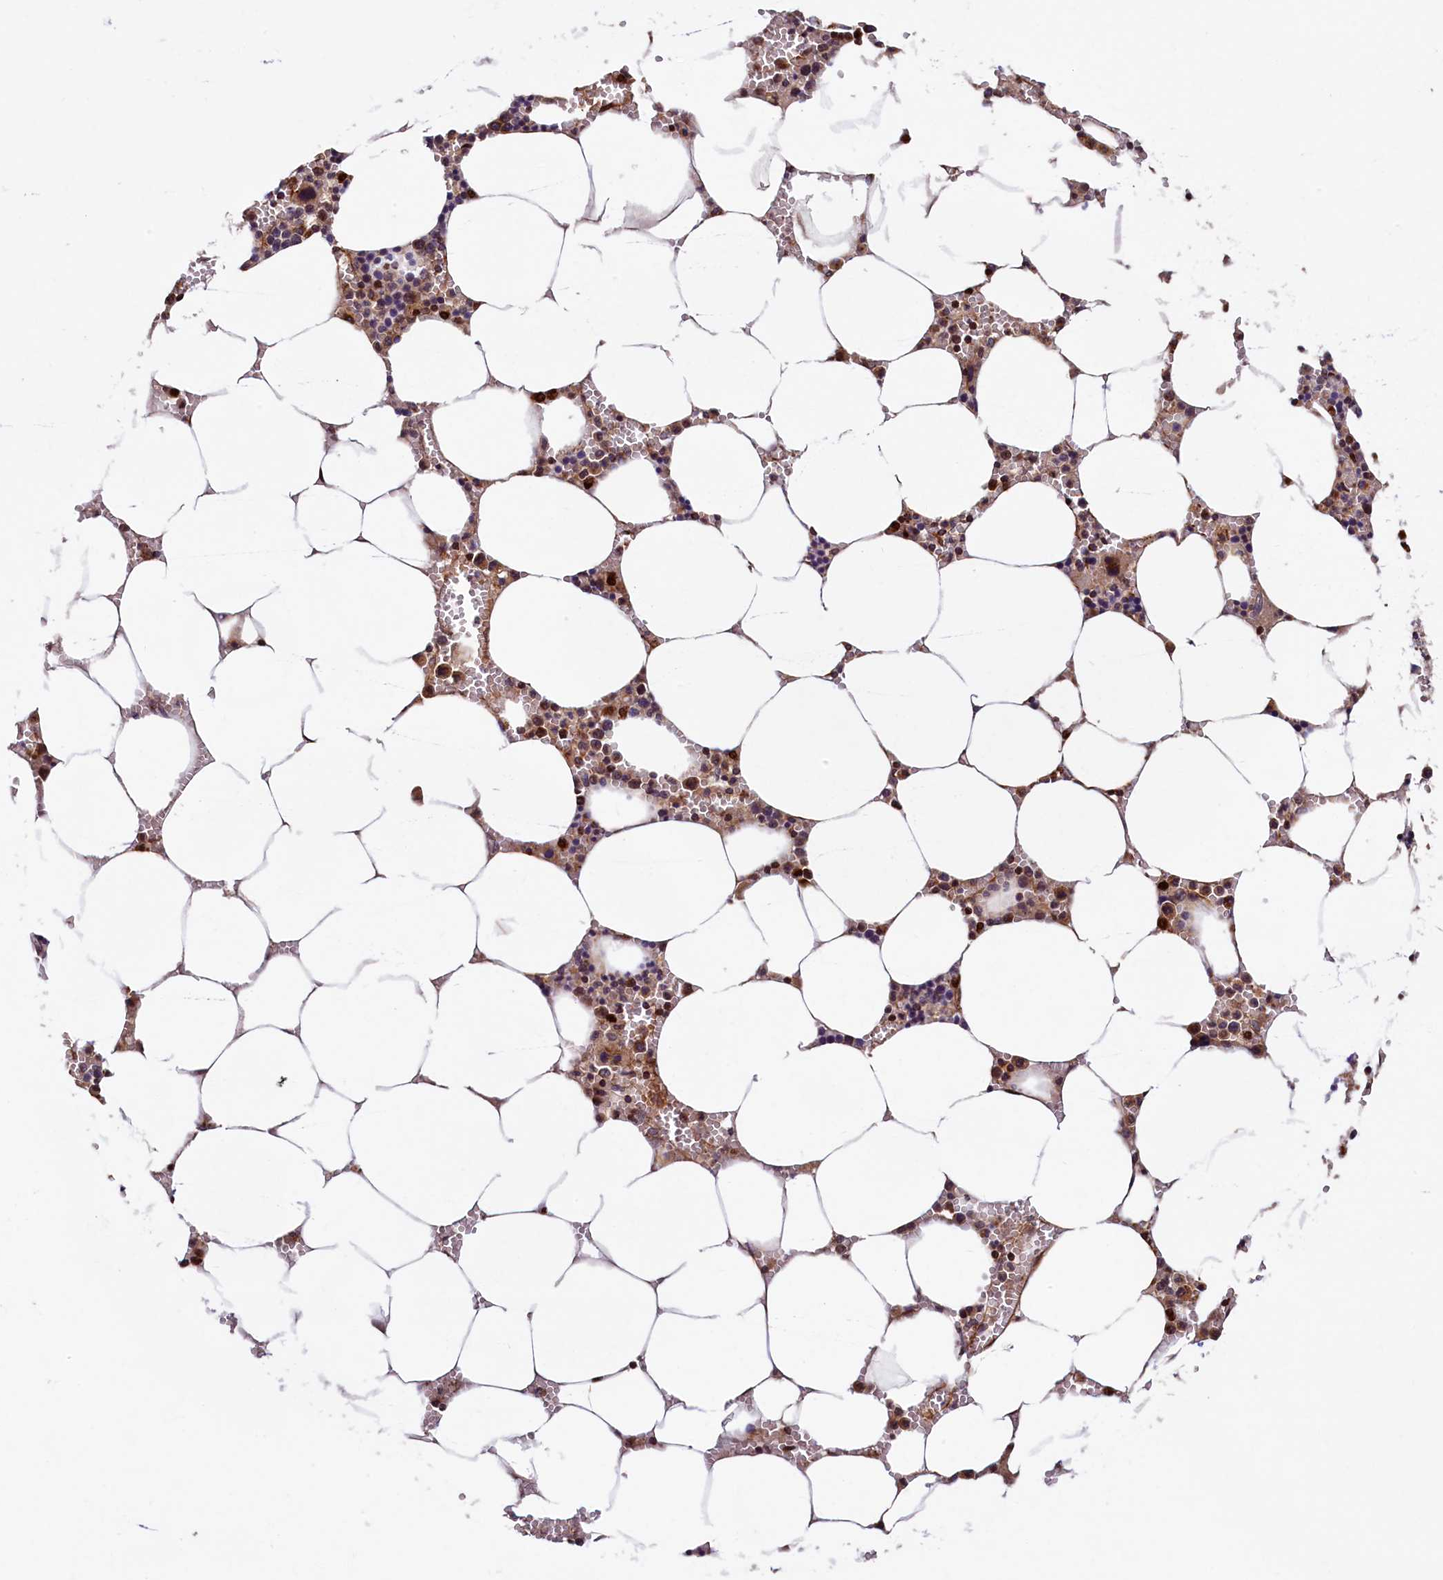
{"staining": {"intensity": "moderate", "quantity": "25%-75%", "location": "cytoplasmic/membranous,nuclear"}, "tissue": "bone marrow", "cell_type": "Hematopoietic cells", "image_type": "normal", "snomed": [{"axis": "morphology", "description": "Normal tissue, NOS"}, {"axis": "topography", "description": "Bone marrow"}], "caption": "Bone marrow stained for a protein (brown) demonstrates moderate cytoplasmic/membranous,nuclear positive positivity in approximately 25%-75% of hematopoietic cells.", "gene": "NCKAP5L", "patient": {"sex": "male", "age": 70}}